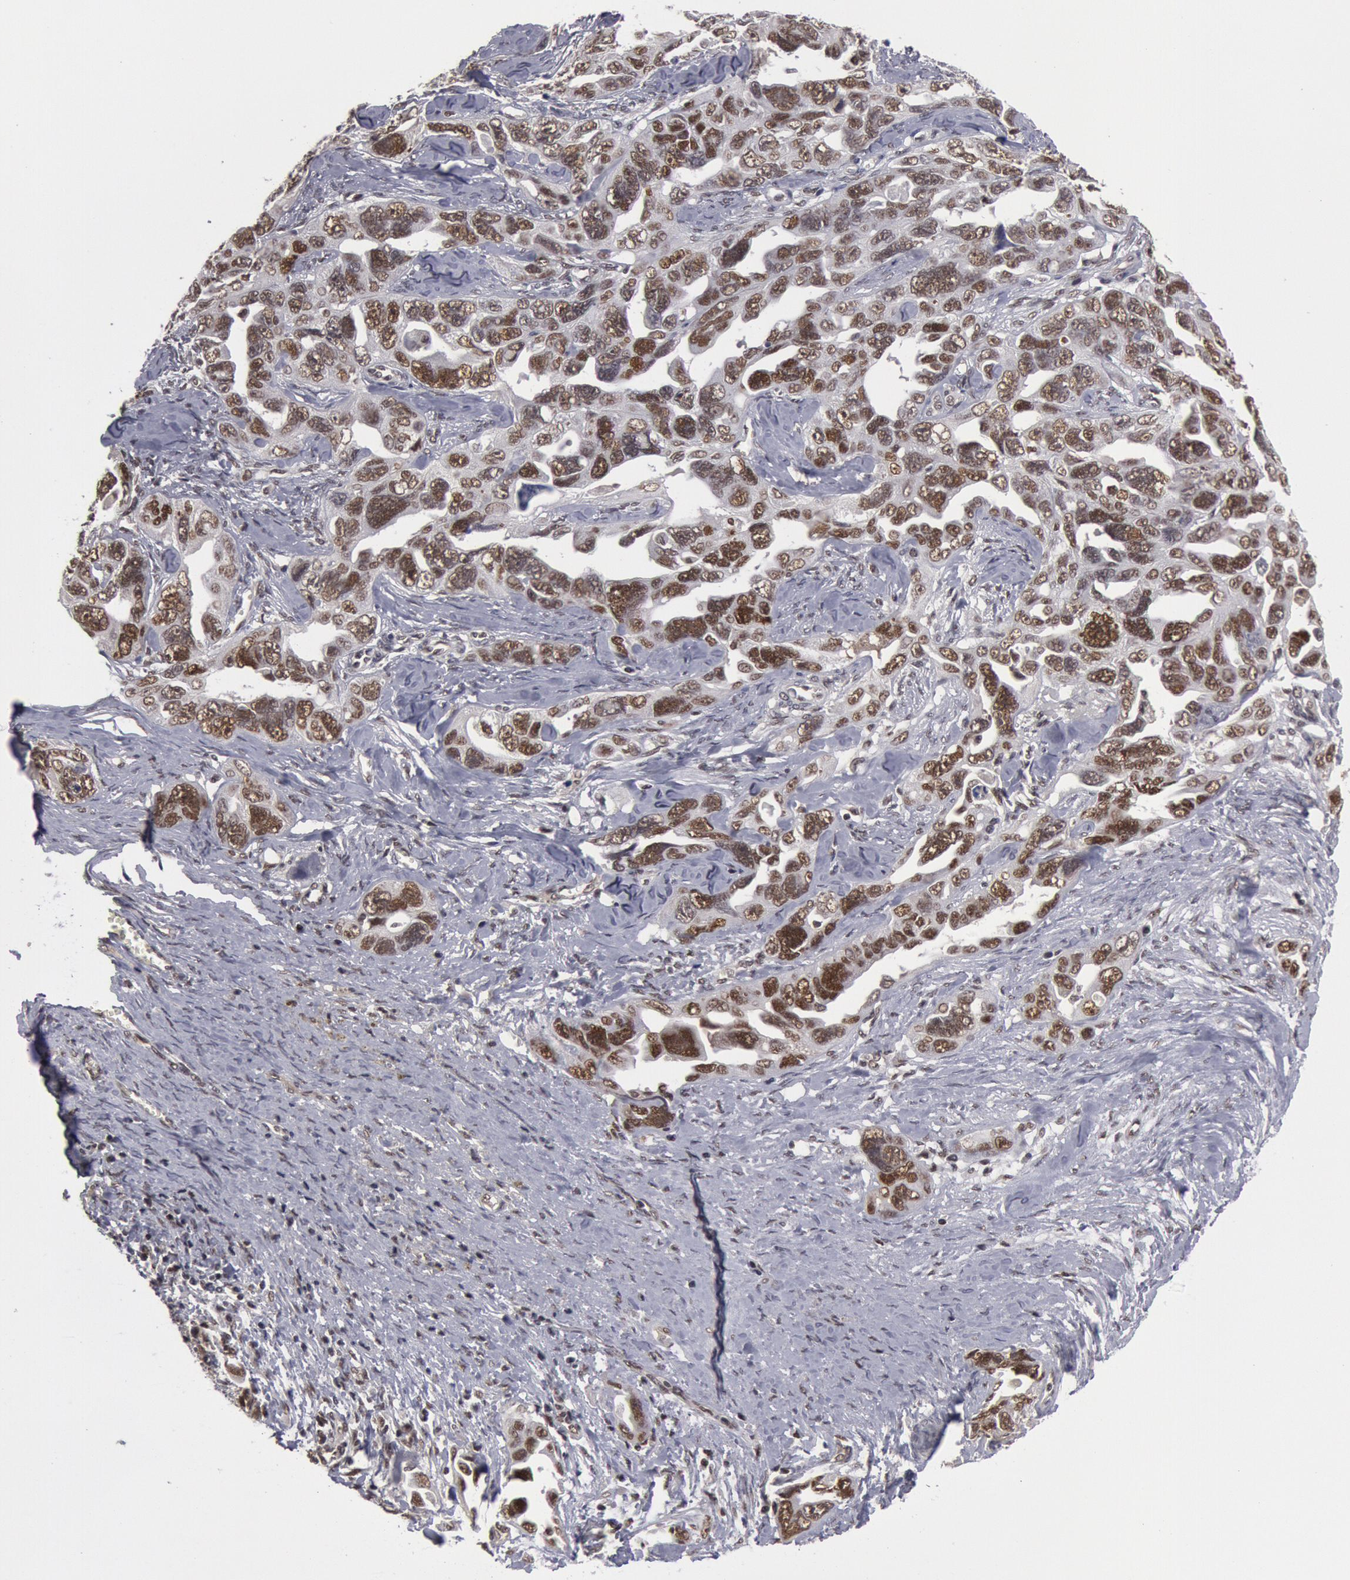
{"staining": {"intensity": "weak", "quantity": ">75%", "location": "nuclear"}, "tissue": "ovarian cancer", "cell_type": "Tumor cells", "image_type": "cancer", "snomed": [{"axis": "morphology", "description": "Cystadenocarcinoma, serous, NOS"}, {"axis": "topography", "description": "Ovary"}], "caption": "Tumor cells demonstrate weak nuclear positivity in about >75% of cells in serous cystadenocarcinoma (ovarian).", "gene": "PPP4R3B", "patient": {"sex": "female", "age": 63}}